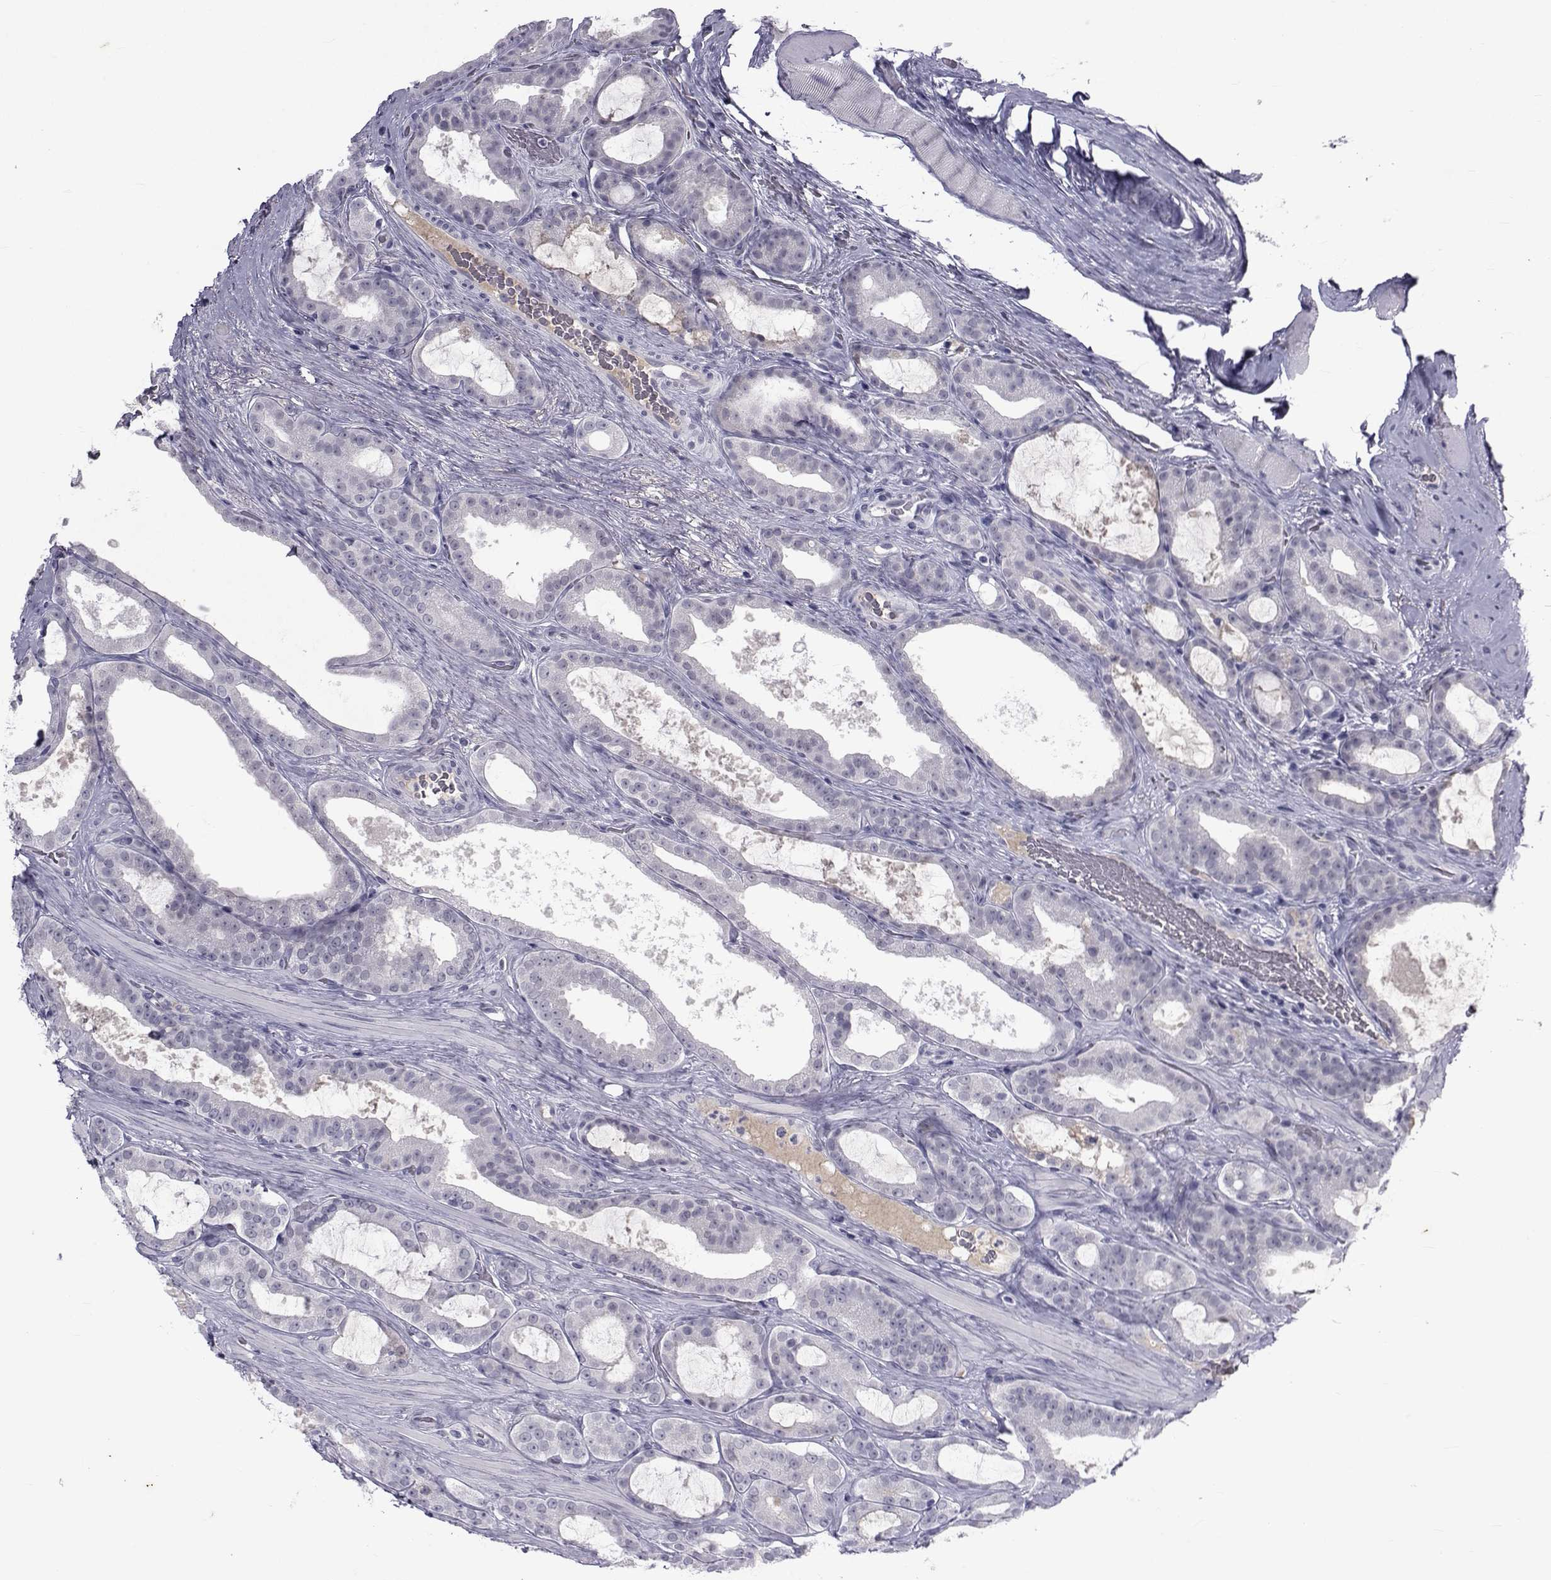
{"staining": {"intensity": "negative", "quantity": "none", "location": "none"}, "tissue": "prostate cancer", "cell_type": "Tumor cells", "image_type": "cancer", "snomed": [{"axis": "morphology", "description": "Adenocarcinoma, NOS"}, {"axis": "topography", "description": "Prostate"}], "caption": "Immunohistochemistry (IHC) image of neoplastic tissue: adenocarcinoma (prostate) stained with DAB shows no significant protein expression in tumor cells.", "gene": "PAX2", "patient": {"sex": "male", "age": 67}}